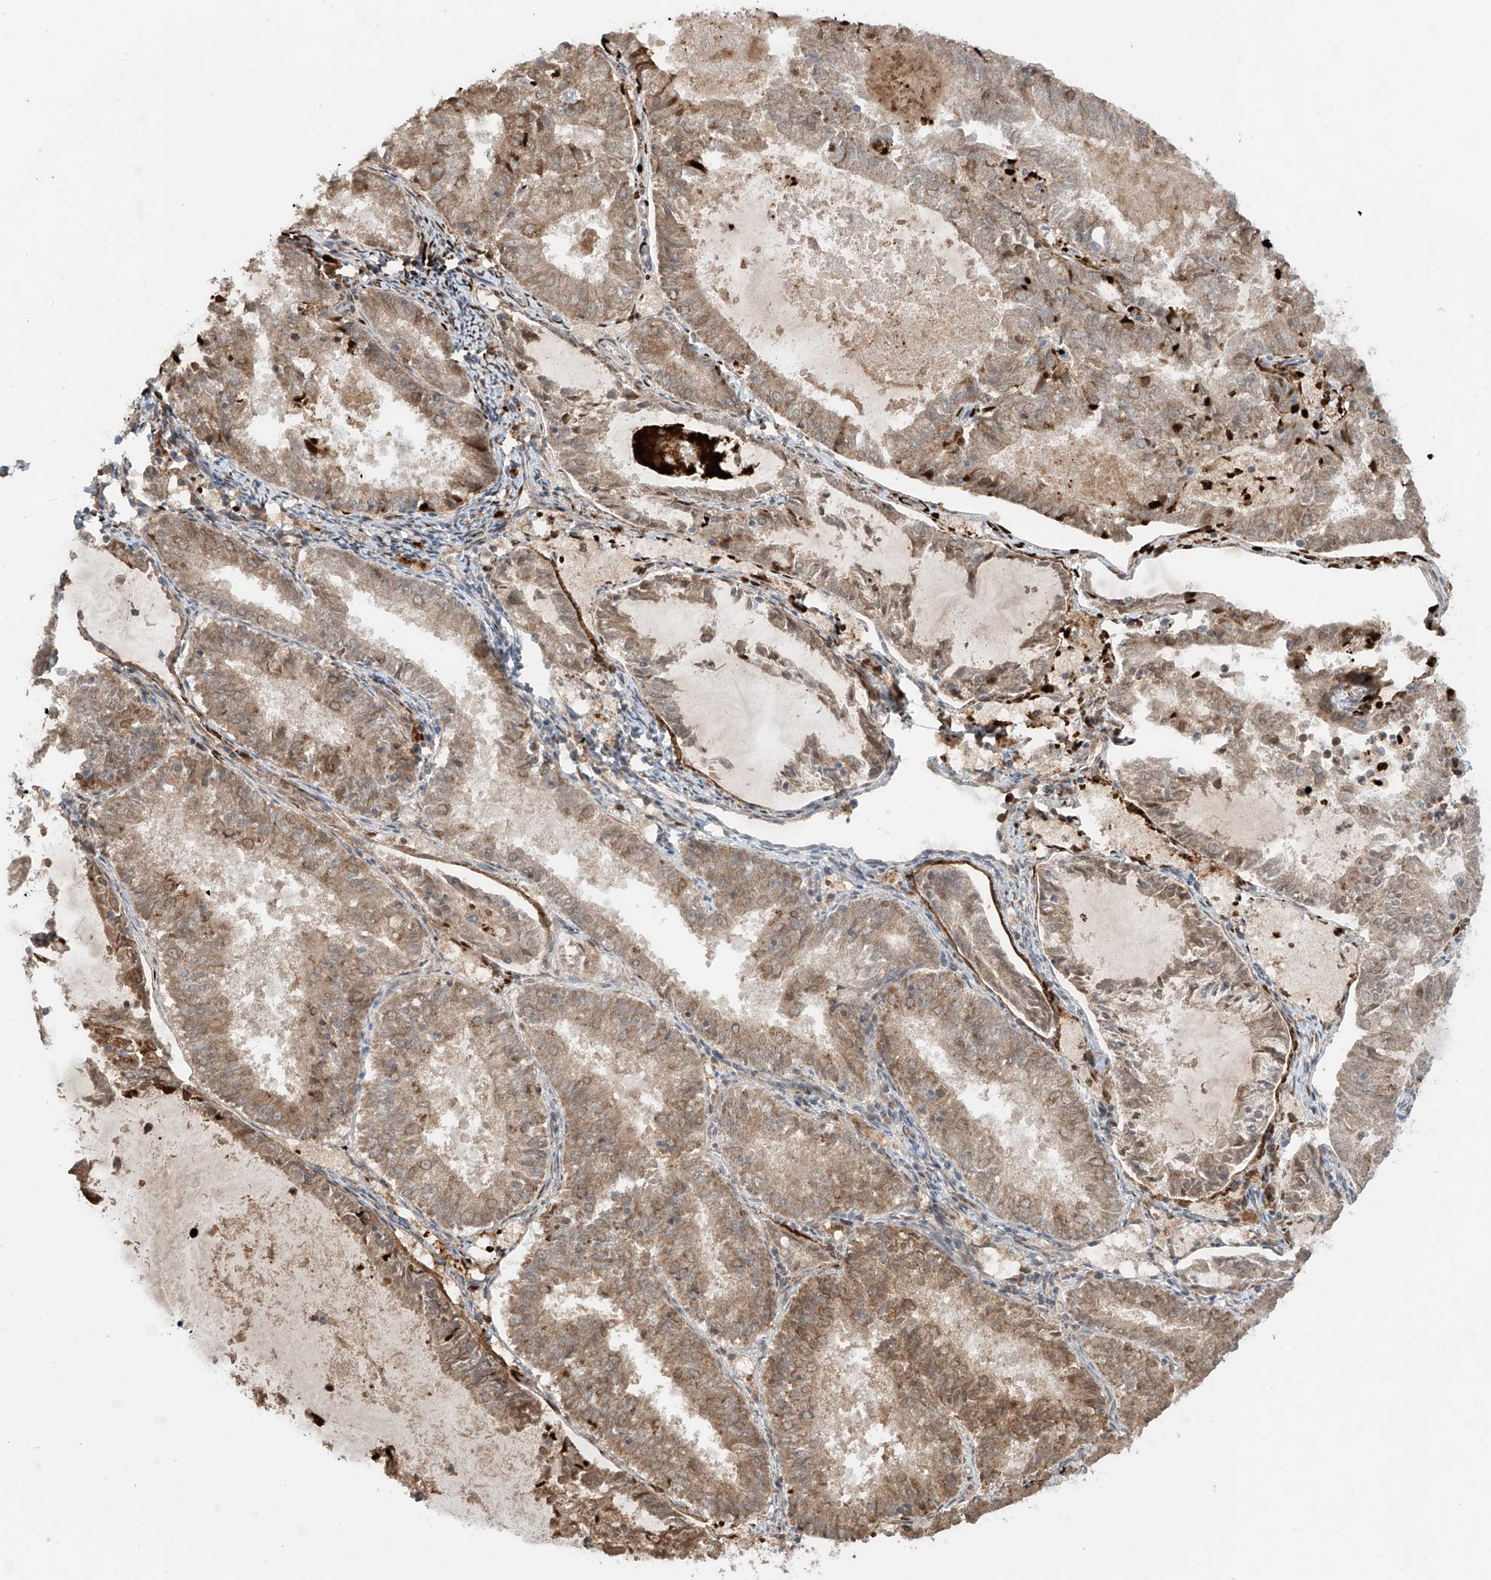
{"staining": {"intensity": "moderate", "quantity": ">75%", "location": "cytoplasmic/membranous"}, "tissue": "endometrial cancer", "cell_type": "Tumor cells", "image_type": "cancer", "snomed": [{"axis": "morphology", "description": "Adenocarcinoma, NOS"}, {"axis": "topography", "description": "Endometrium"}], "caption": "This micrograph shows endometrial cancer (adenocarcinoma) stained with immunohistochemistry to label a protein in brown. The cytoplasmic/membranous of tumor cells show moderate positivity for the protein. Nuclei are counter-stained blue.", "gene": "AHCTF1", "patient": {"sex": "female", "age": 57}}